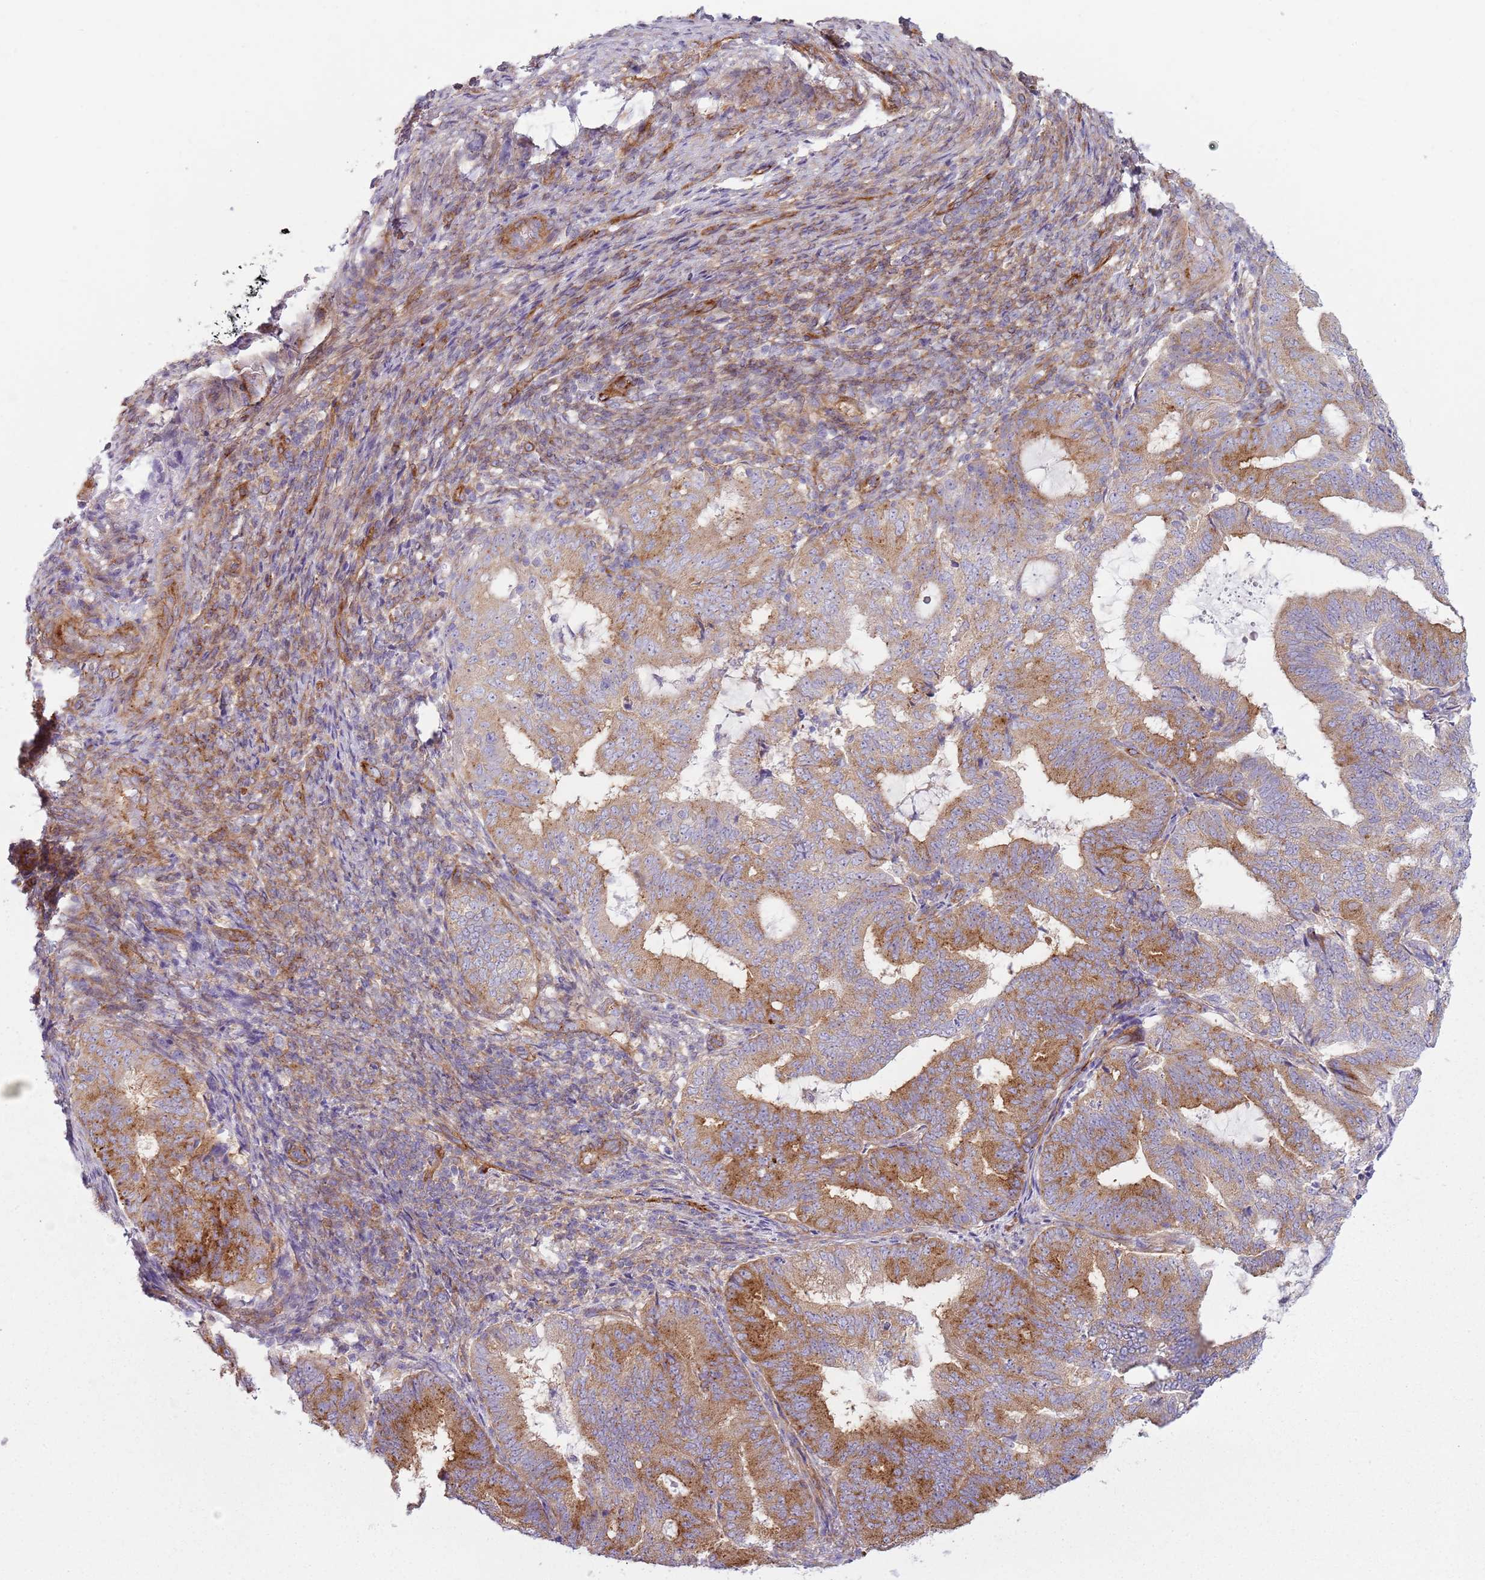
{"staining": {"intensity": "moderate", "quantity": "25%-75%", "location": "cytoplasmic/membranous"}, "tissue": "endometrial cancer", "cell_type": "Tumor cells", "image_type": "cancer", "snomed": [{"axis": "morphology", "description": "Adenocarcinoma, NOS"}, {"axis": "topography", "description": "Endometrium"}], "caption": "Immunohistochemical staining of endometrial cancer (adenocarcinoma) demonstrates medium levels of moderate cytoplasmic/membranous protein positivity in about 25%-75% of tumor cells. The staining was performed using DAB (3,3'-diaminobenzidine), with brown indicating positive protein expression. Nuclei are stained blue with hematoxylin.", "gene": "SNX1", "patient": {"sex": "female", "age": 70}}